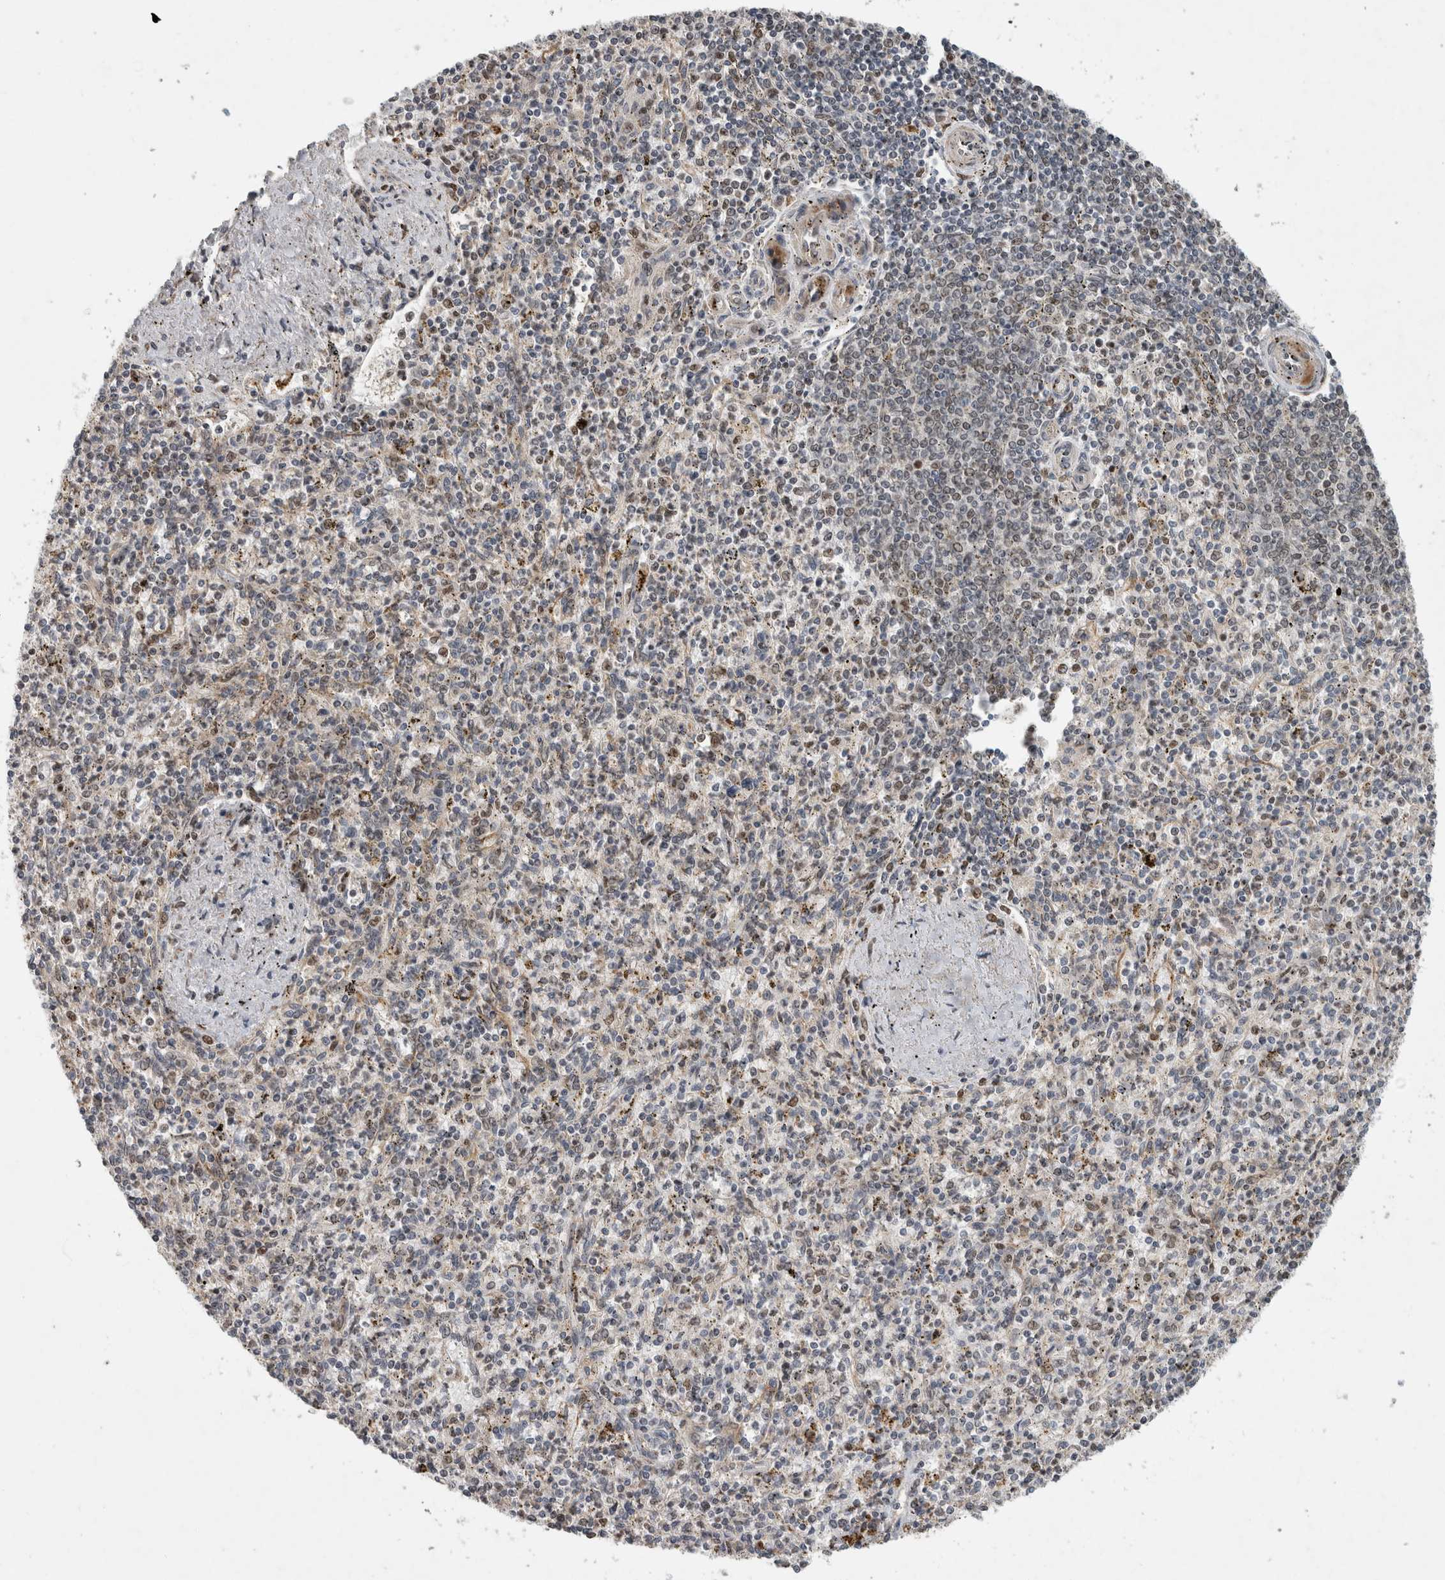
{"staining": {"intensity": "weak", "quantity": "25%-75%", "location": "nuclear"}, "tissue": "spleen", "cell_type": "Cells in red pulp", "image_type": "normal", "snomed": [{"axis": "morphology", "description": "Normal tissue, NOS"}, {"axis": "topography", "description": "Spleen"}], "caption": "Immunohistochemistry of unremarkable human spleen shows low levels of weak nuclear expression in about 25%-75% of cells in red pulp. The staining is performed using DAB (3,3'-diaminobenzidine) brown chromogen to label protein expression. The nuclei are counter-stained blue using hematoxylin.", "gene": "INSRR", "patient": {"sex": "male", "age": 72}}